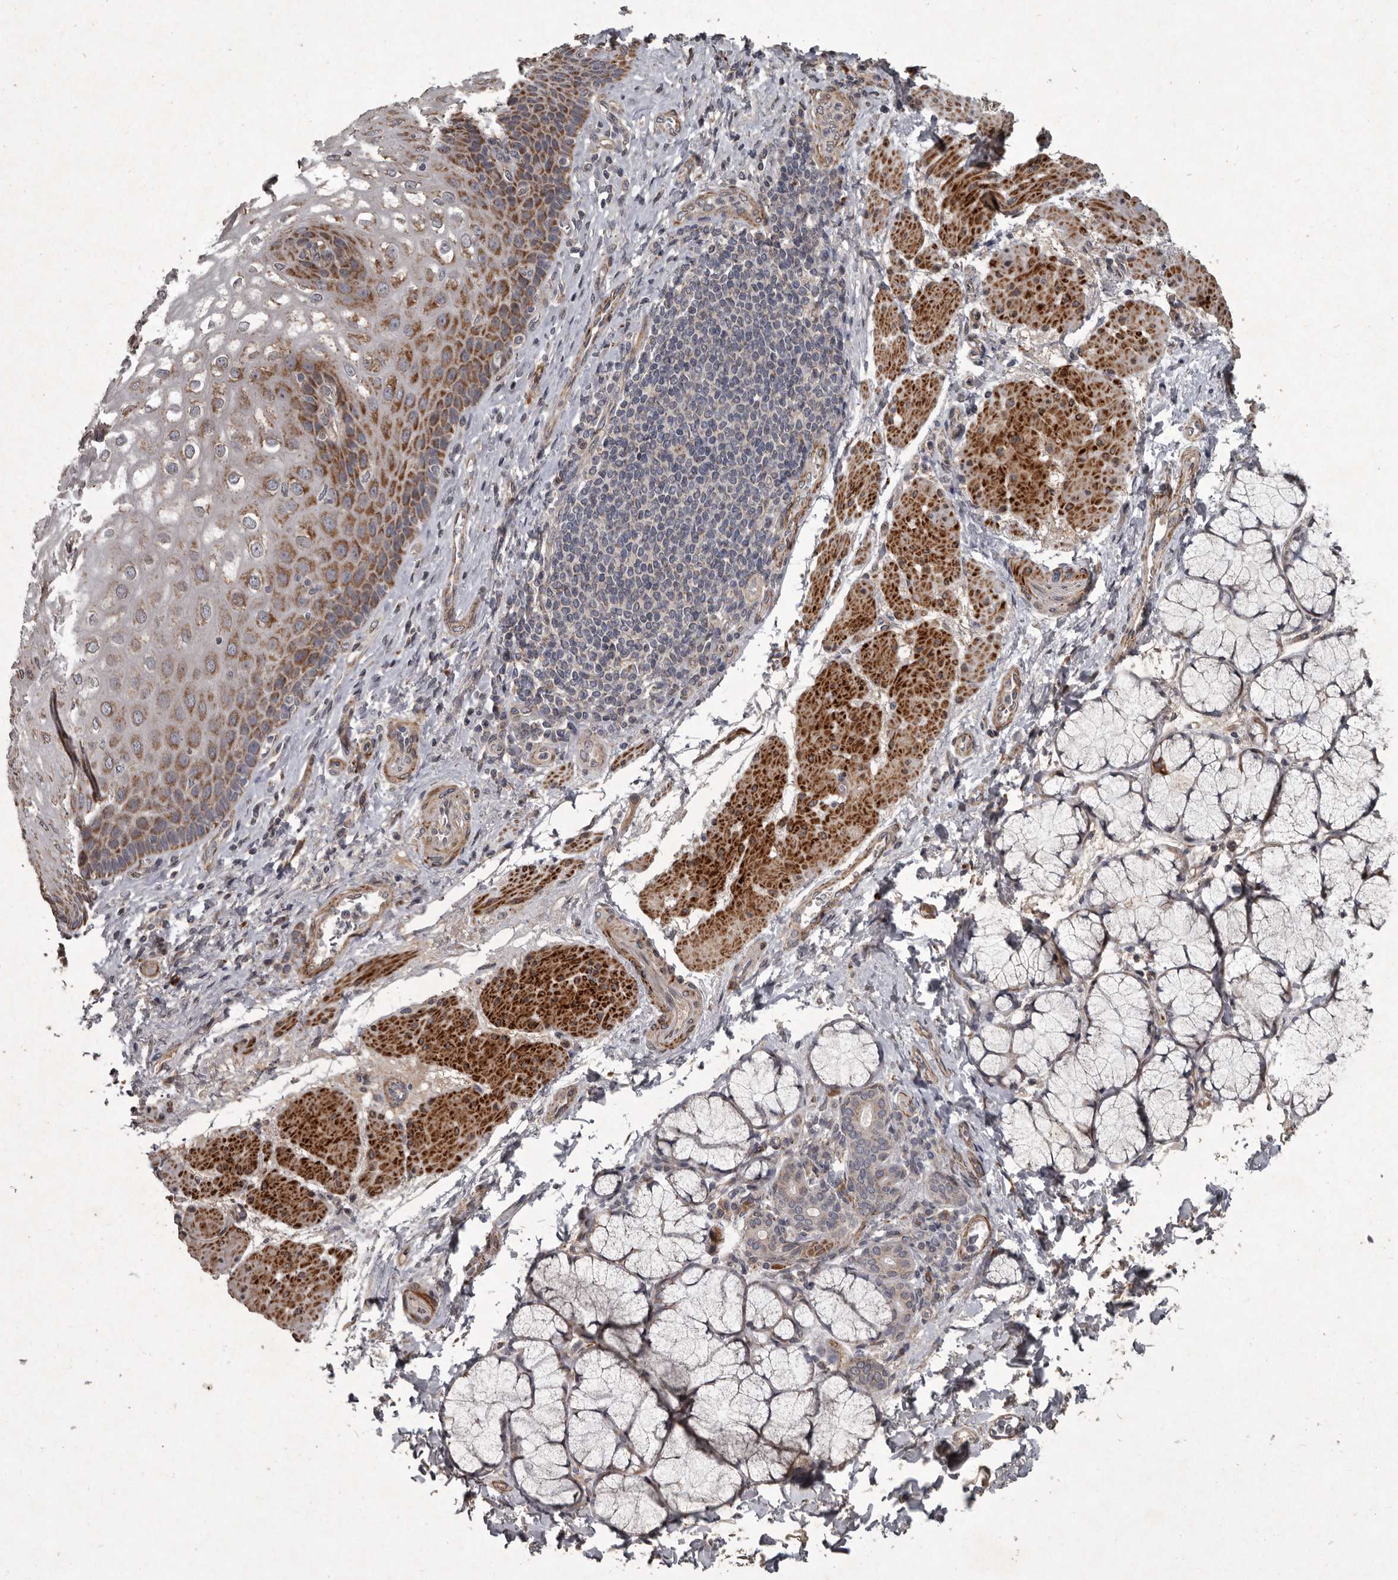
{"staining": {"intensity": "moderate", "quantity": ">75%", "location": "cytoplasmic/membranous"}, "tissue": "esophagus", "cell_type": "Squamous epithelial cells", "image_type": "normal", "snomed": [{"axis": "morphology", "description": "Normal tissue, NOS"}, {"axis": "topography", "description": "Esophagus"}], "caption": "Moderate cytoplasmic/membranous expression for a protein is present in about >75% of squamous epithelial cells of benign esophagus using immunohistochemistry (IHC).", "gene": "MRPS15", "patient": {"sex": "male", "age": 54}}